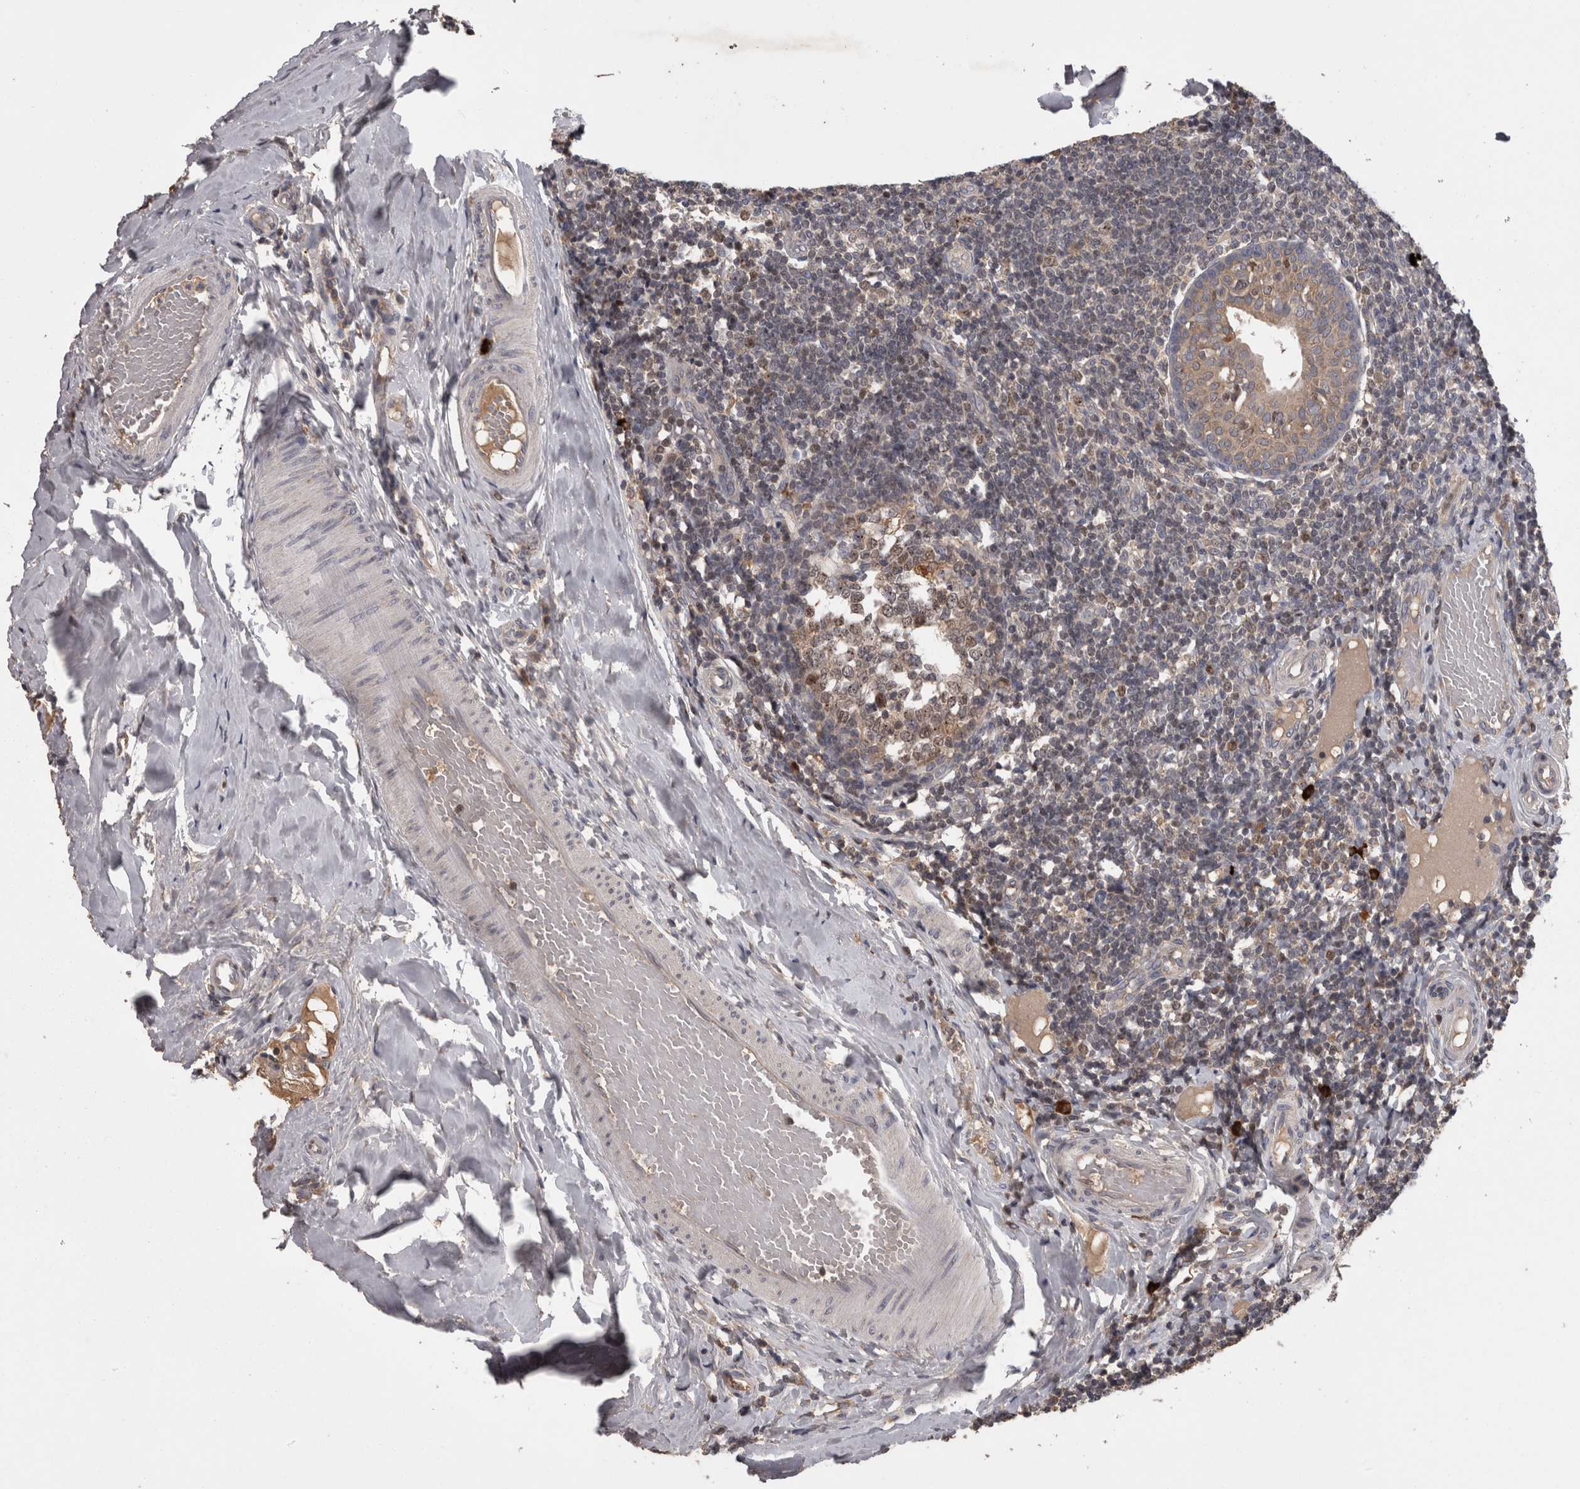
{"staining": {"intensity": "moderate", "quantity": ">75%", "location": "cytoplasmic/membranous,nuclear"}, "tissue": "tonsil", "cell_type": "Germinal center cells", "image_type": "normal", "snomed": [{"axis": "morphology", "description": "Normal tissue, NOS"}, {"axis": "topography", "description": "Tonsil"}], "caption": "DAB immunohistochemical staining of unremarkable human tonsil shows moderate cytoplasmic/membranous,nuclear protein expression in approximately >75% of germinal center cells.", "gene": "PCM1", "patient": {"sex": "female", "age": 19}}